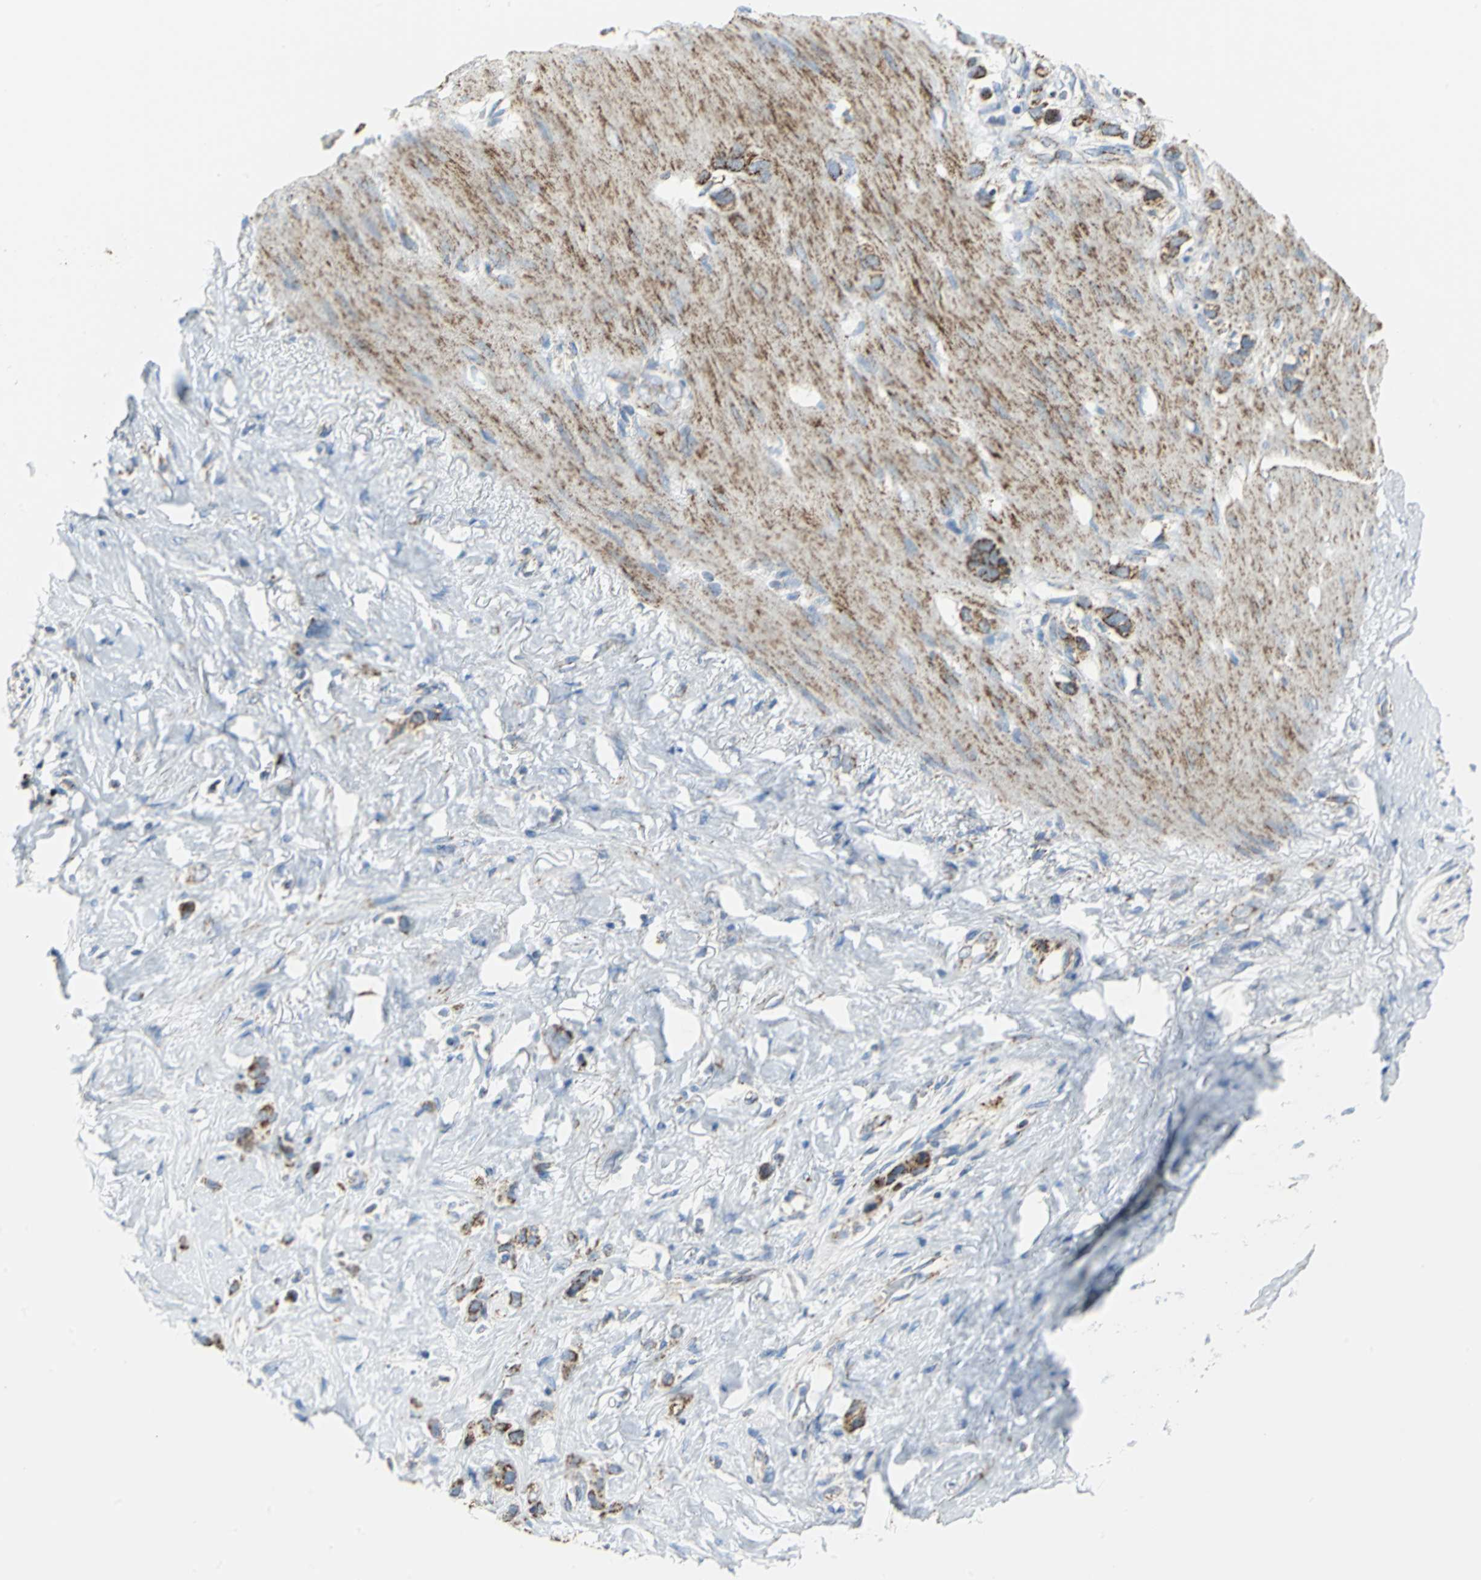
{"staining": {"intensity": "moderate", "quantity": "25%-75%", "location": "cytoplasmic/membranous"}, "tissue": "stomach cancer", "cell_type": "Tumor cells", "image_type": "cancer", "snomed": [{"axis": "morphology", "description": "Normal tissue, NOS"}, {"axis": "morphology", "description": "Adenocarcinoma, NOS"}, {"axis": "morphology", "description": "Adenocarcinoma, High grade"}, {"axis": "topography", "description": "Stomach, upper"}, {"axis": "topography", "description": "Stomach"}], "caption": "Immunohistochemistry staining of stomach cancer, which exhibits medium levels of moderate cytoplasmic/membranous positivity in about 25%-75% of tumor cells indicating moderate cytoplasmic/membranous protein positivity. The staining was performed using DAB (3,3'-diaminobenzidine) (brown) for protein detection and nuclei were counterstained in hematoxylin (blue).", "gene": "NTRK1", "patient": {"sex": "female", "age": 65}}